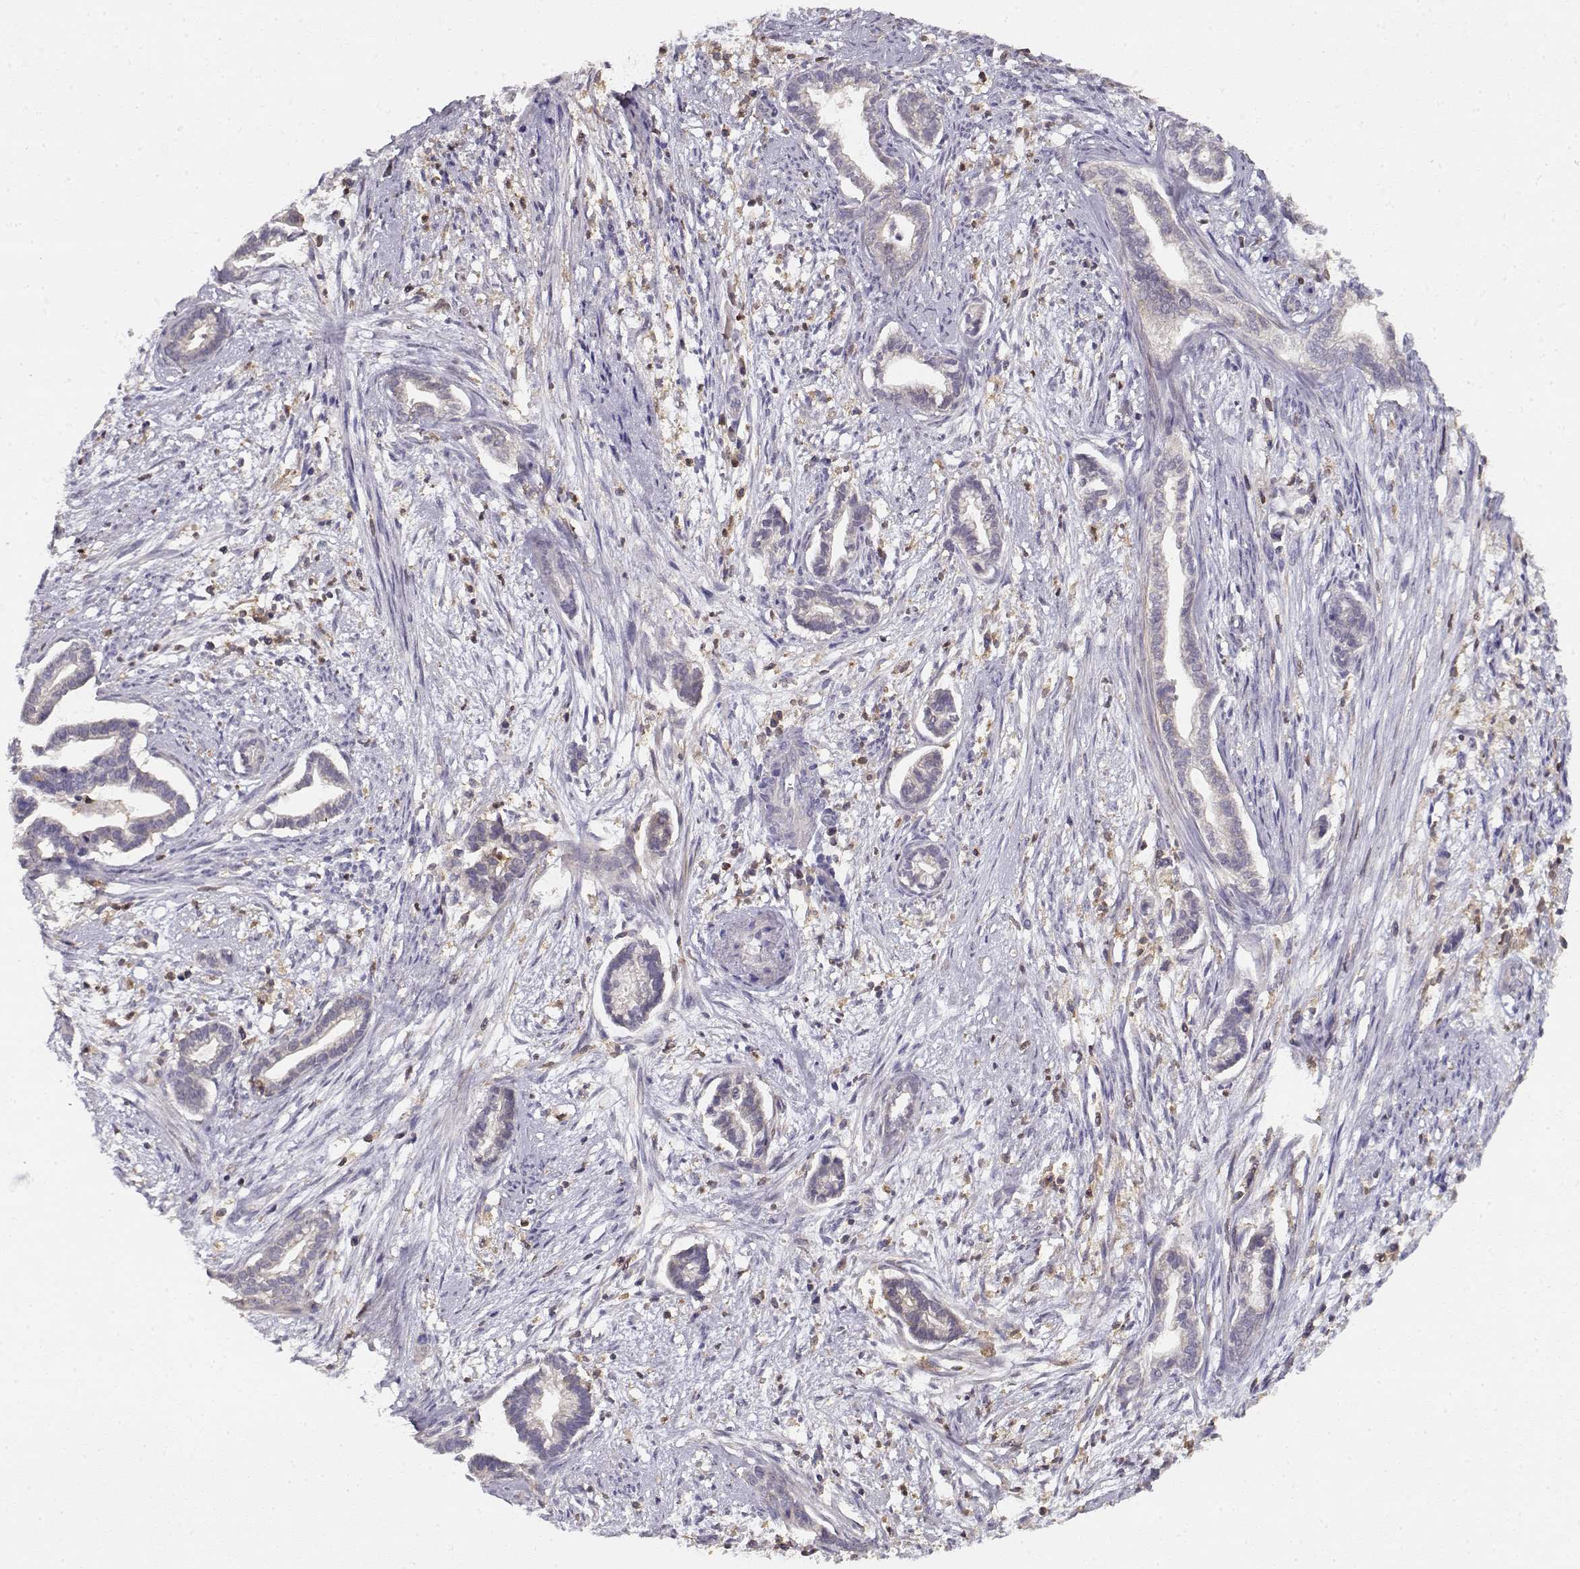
{"staining": {"intensity": "negative", "quantity": "none", "location": "none"}, "tissue": "cervical cancer", "cell_type": "Tumor cells", "image_type": "cancer", "snomed": [{"axis": "morphology", "description": "Adenocarcinoma, NOS"}, {"axis": "topography", "description": "Cervix"}], "caption": "Immunohistochemistry (IHC) image of human cervical cancer (adenocarcinoma) stained for a protein (brown), which reveals no positivity in tumor cells.", "gene": "VAV1", "patient": {"sex": "female", "age": 62}}